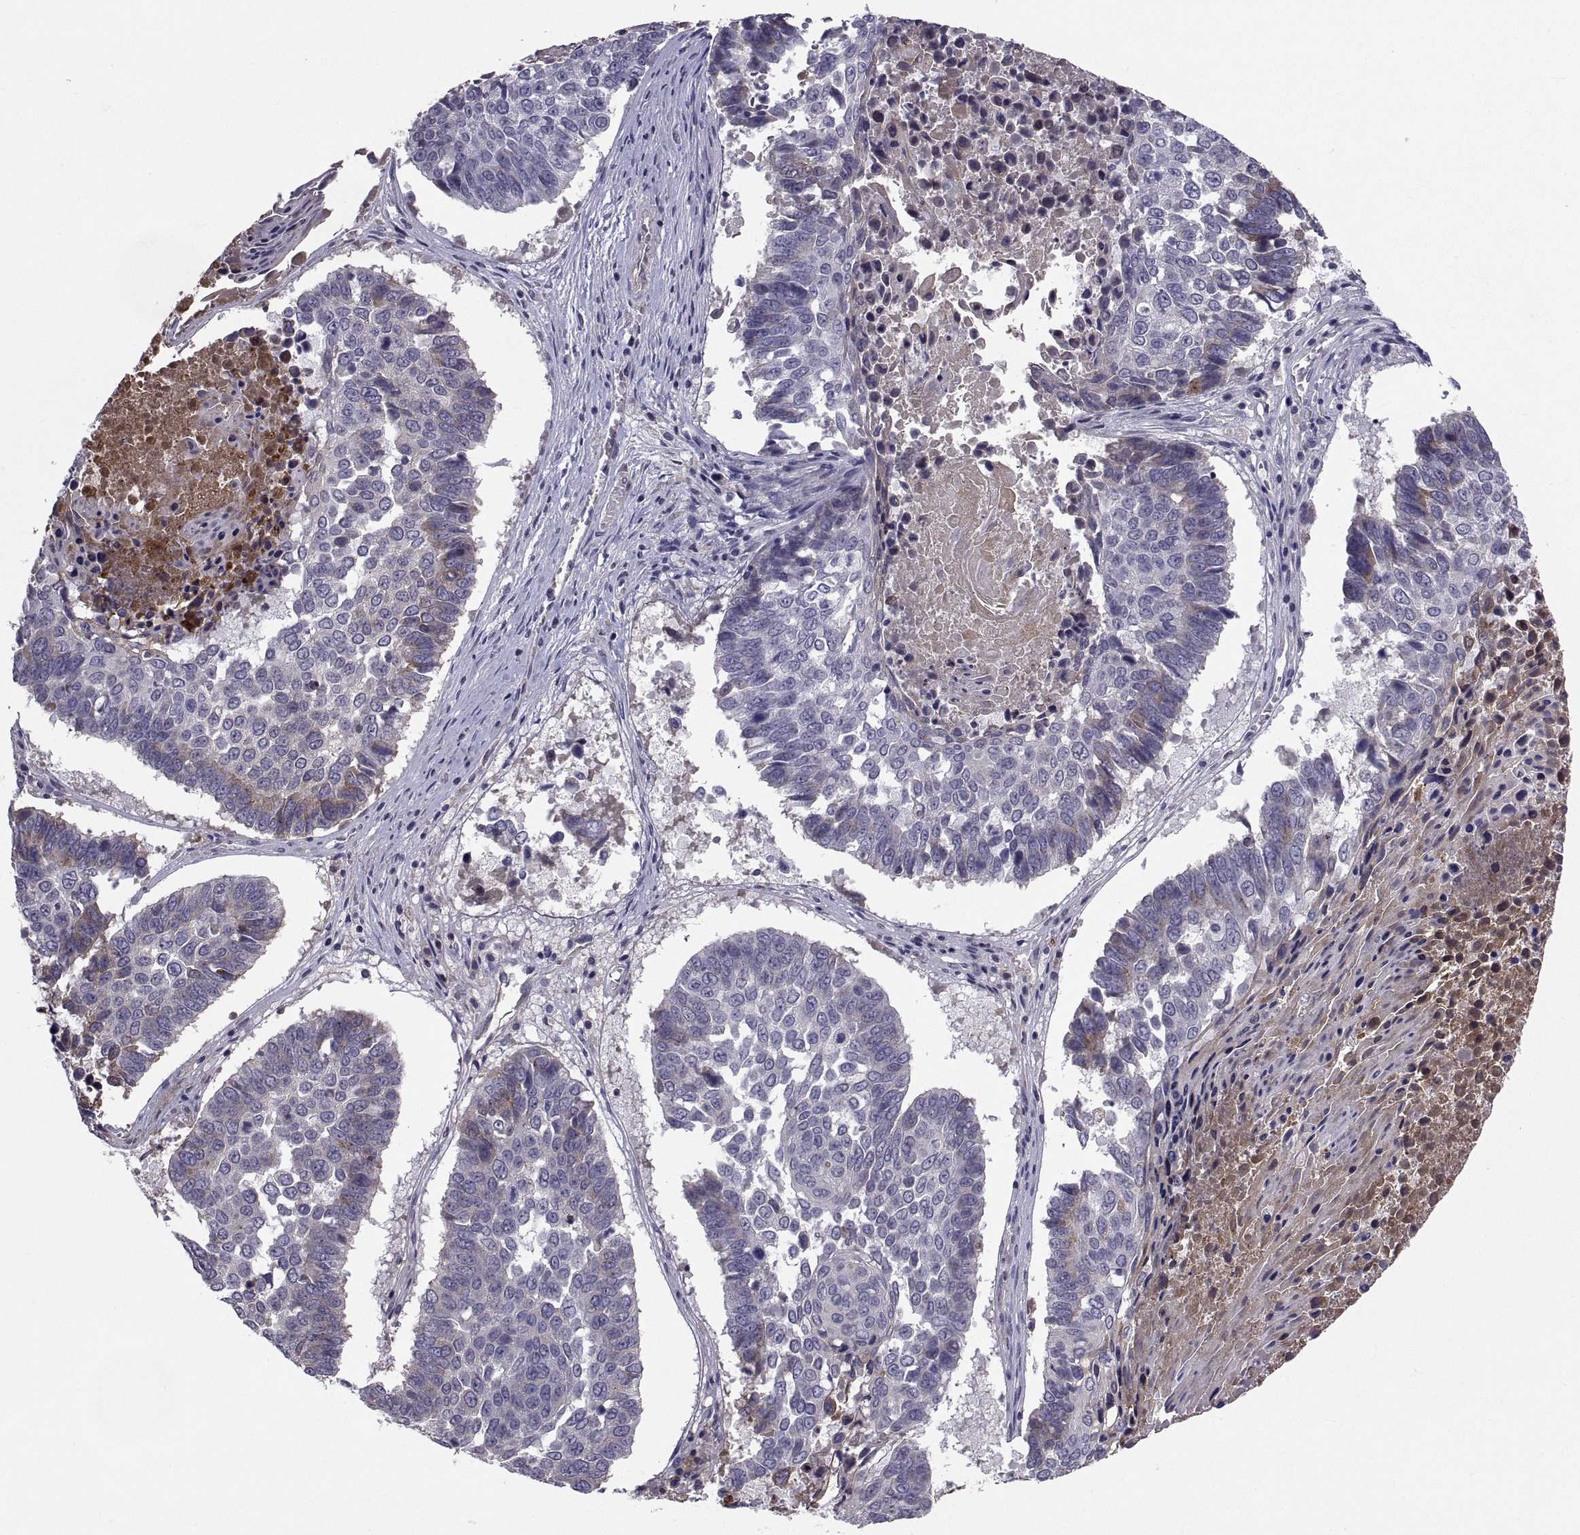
{"staining": {"intensity": "moderate", "quantity": "<25%", "location": "cytoplasmic/membranous"}, "tissue": "lung cancer", "cell_type": "Tumor cells", "image_type": "cancer", "snomed": [{"axis": "morphology", "description": "Squamous cell carcinoma, NOS"}, {"axis": "topography", "description": "Lung"}], "caption": "Squamous cell carcinoma (lung) tissue demonstrates moderate cytoplasmic/membranous positivity in about <25% of tumor cells, visualized by immunohistochemistry.", "gene": "NPTX2", "patient": {"sex": "male", "age": 73}}